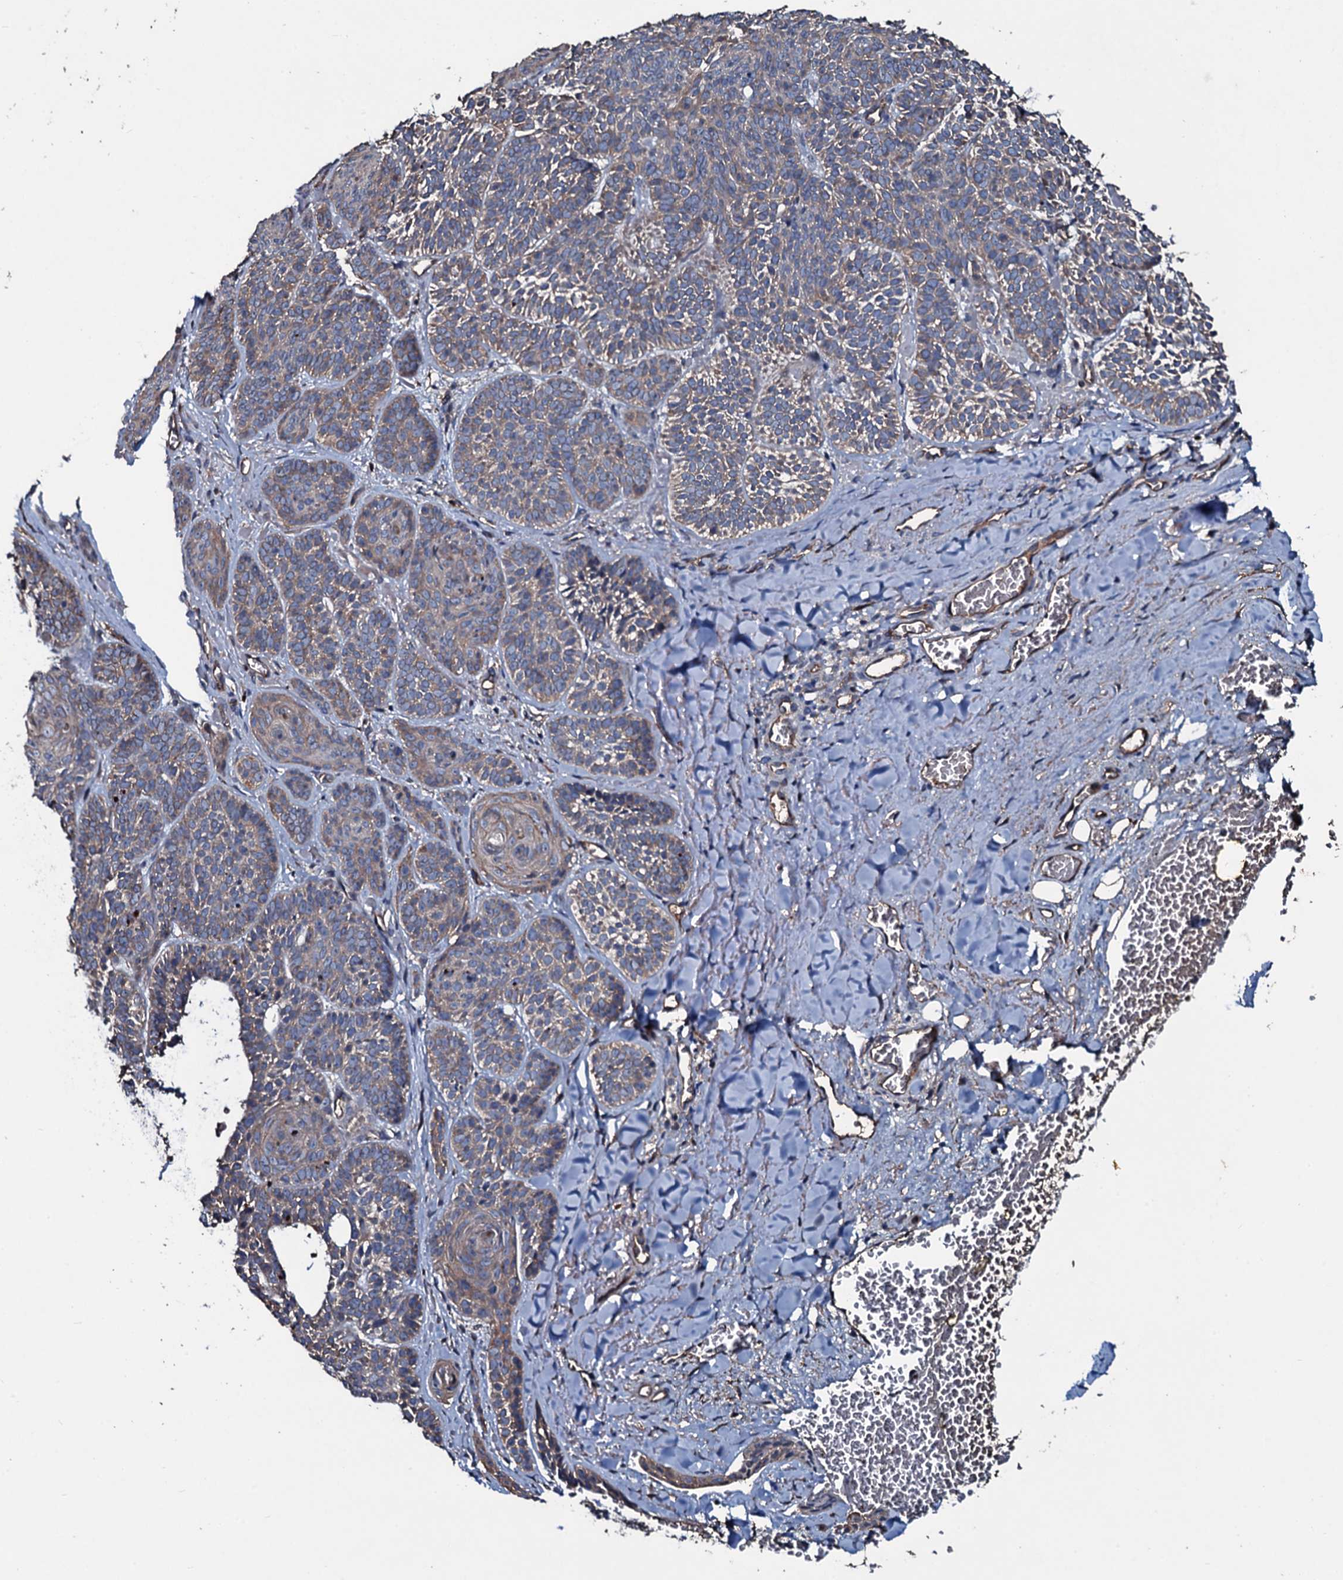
{"staining": {"intensity": "weak", "quantity": "<25%", "location": "cytoplasmic/membranous"}, "tissue": "skin cancer", "cell_type": "Tumor cells", "image_type": "cancer", "snomed": [{"axis": "morphology", "description": "Basal cell carcinoma"}, {"axis": "topography", "description": "Skin"}], "caption": "The image reveals no staining of tumor cells in skin basal cell carcinoma.", "gene": "DMAC2", "patient": {"sex": "male", "age": 85}}